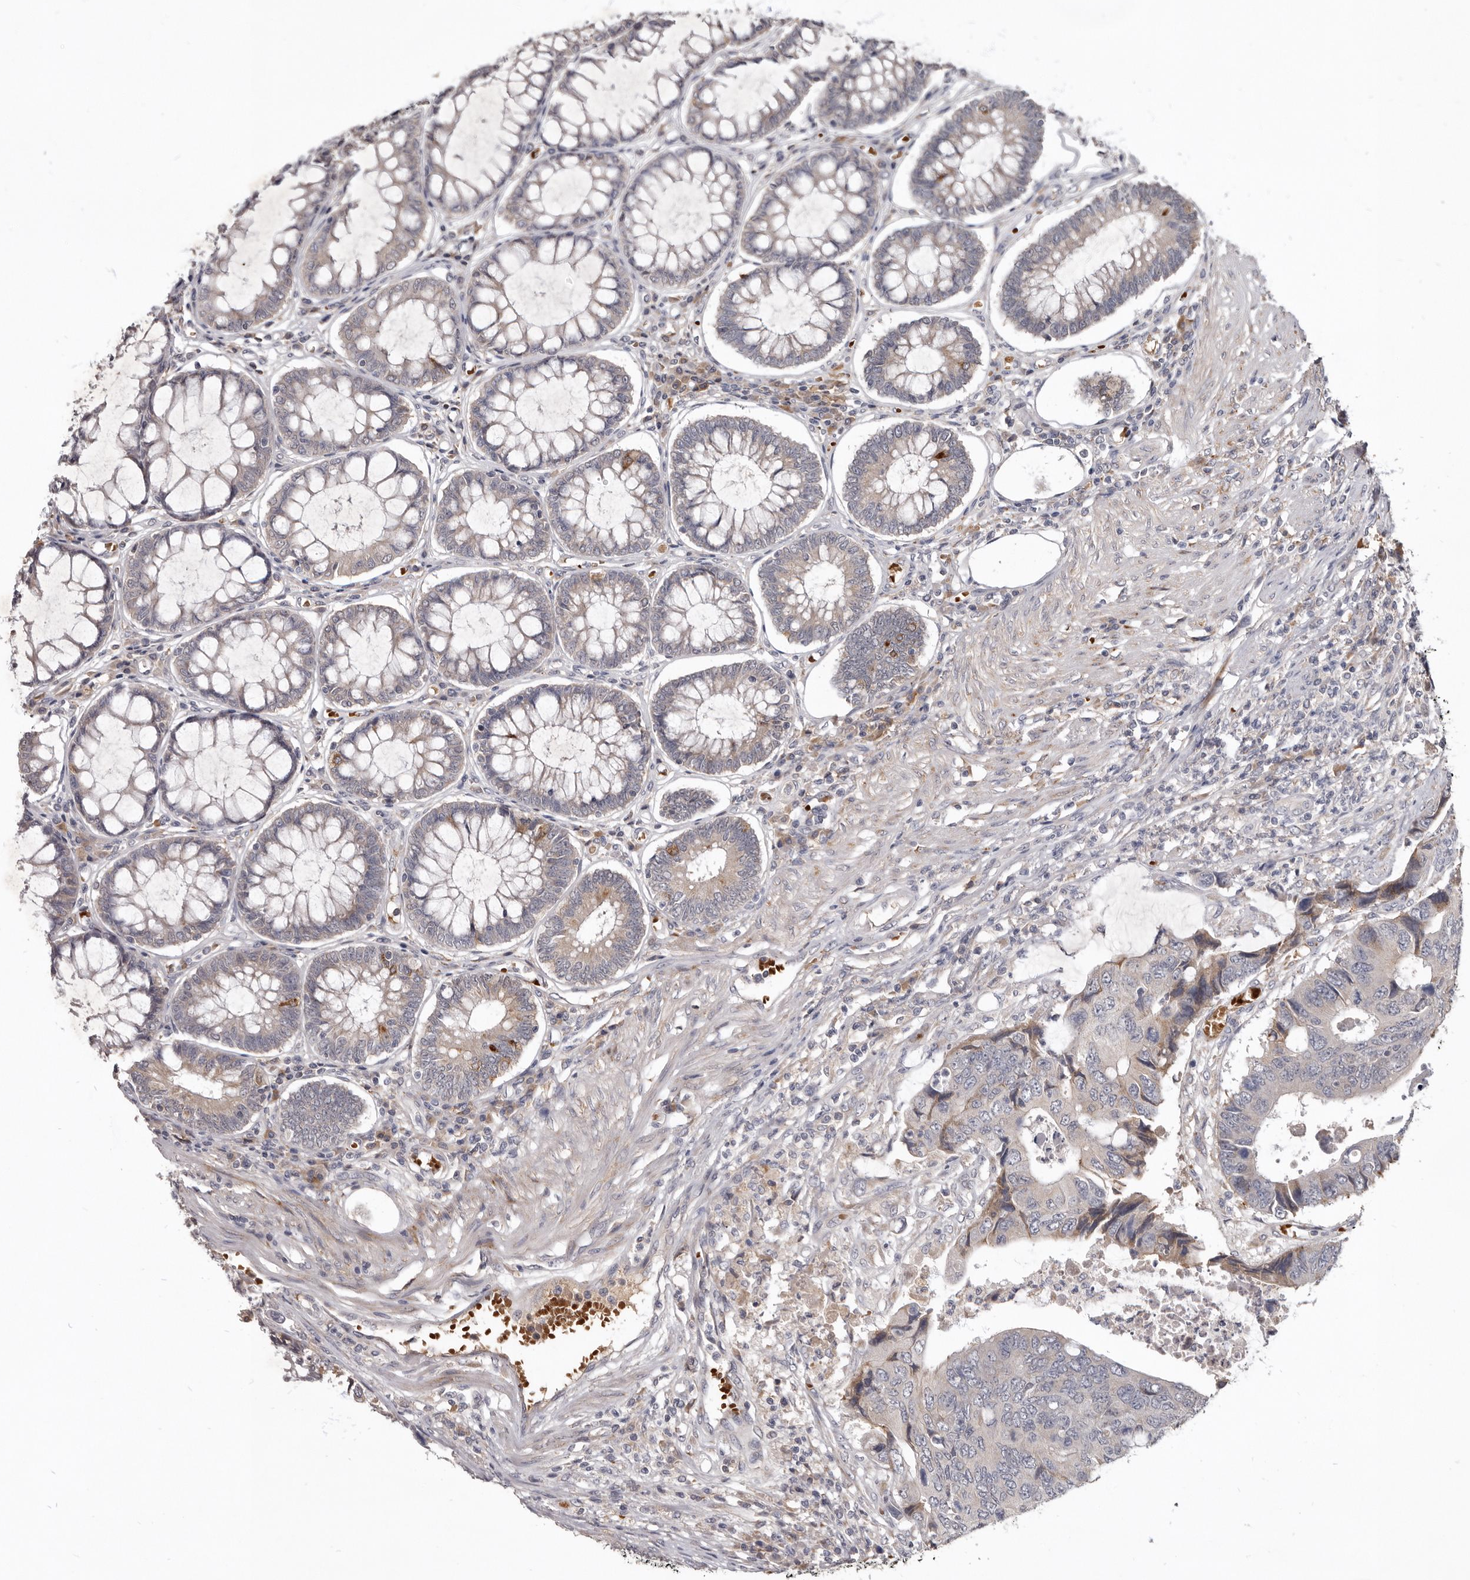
{"staining": {"intensity": "weak", "quantity": "<25%", "location": "cytoplasmic/membranous"}, "tissue": "colorectal cancer", "cell_type": "Tumor cells", "image_type": "cancer", "snomed": [{"axis": "morphology", "description": "Adenocarcinoma, NOS"}, {"axis": "topography", "description": "Rectum"}], "caption": "Immunohistochemical staining of colorectal cancer (adenocarcinoma) exhibits no significant staining in tumor cells.", "gene": "NENF", "patient": {"sex": "male", "age": 84}}